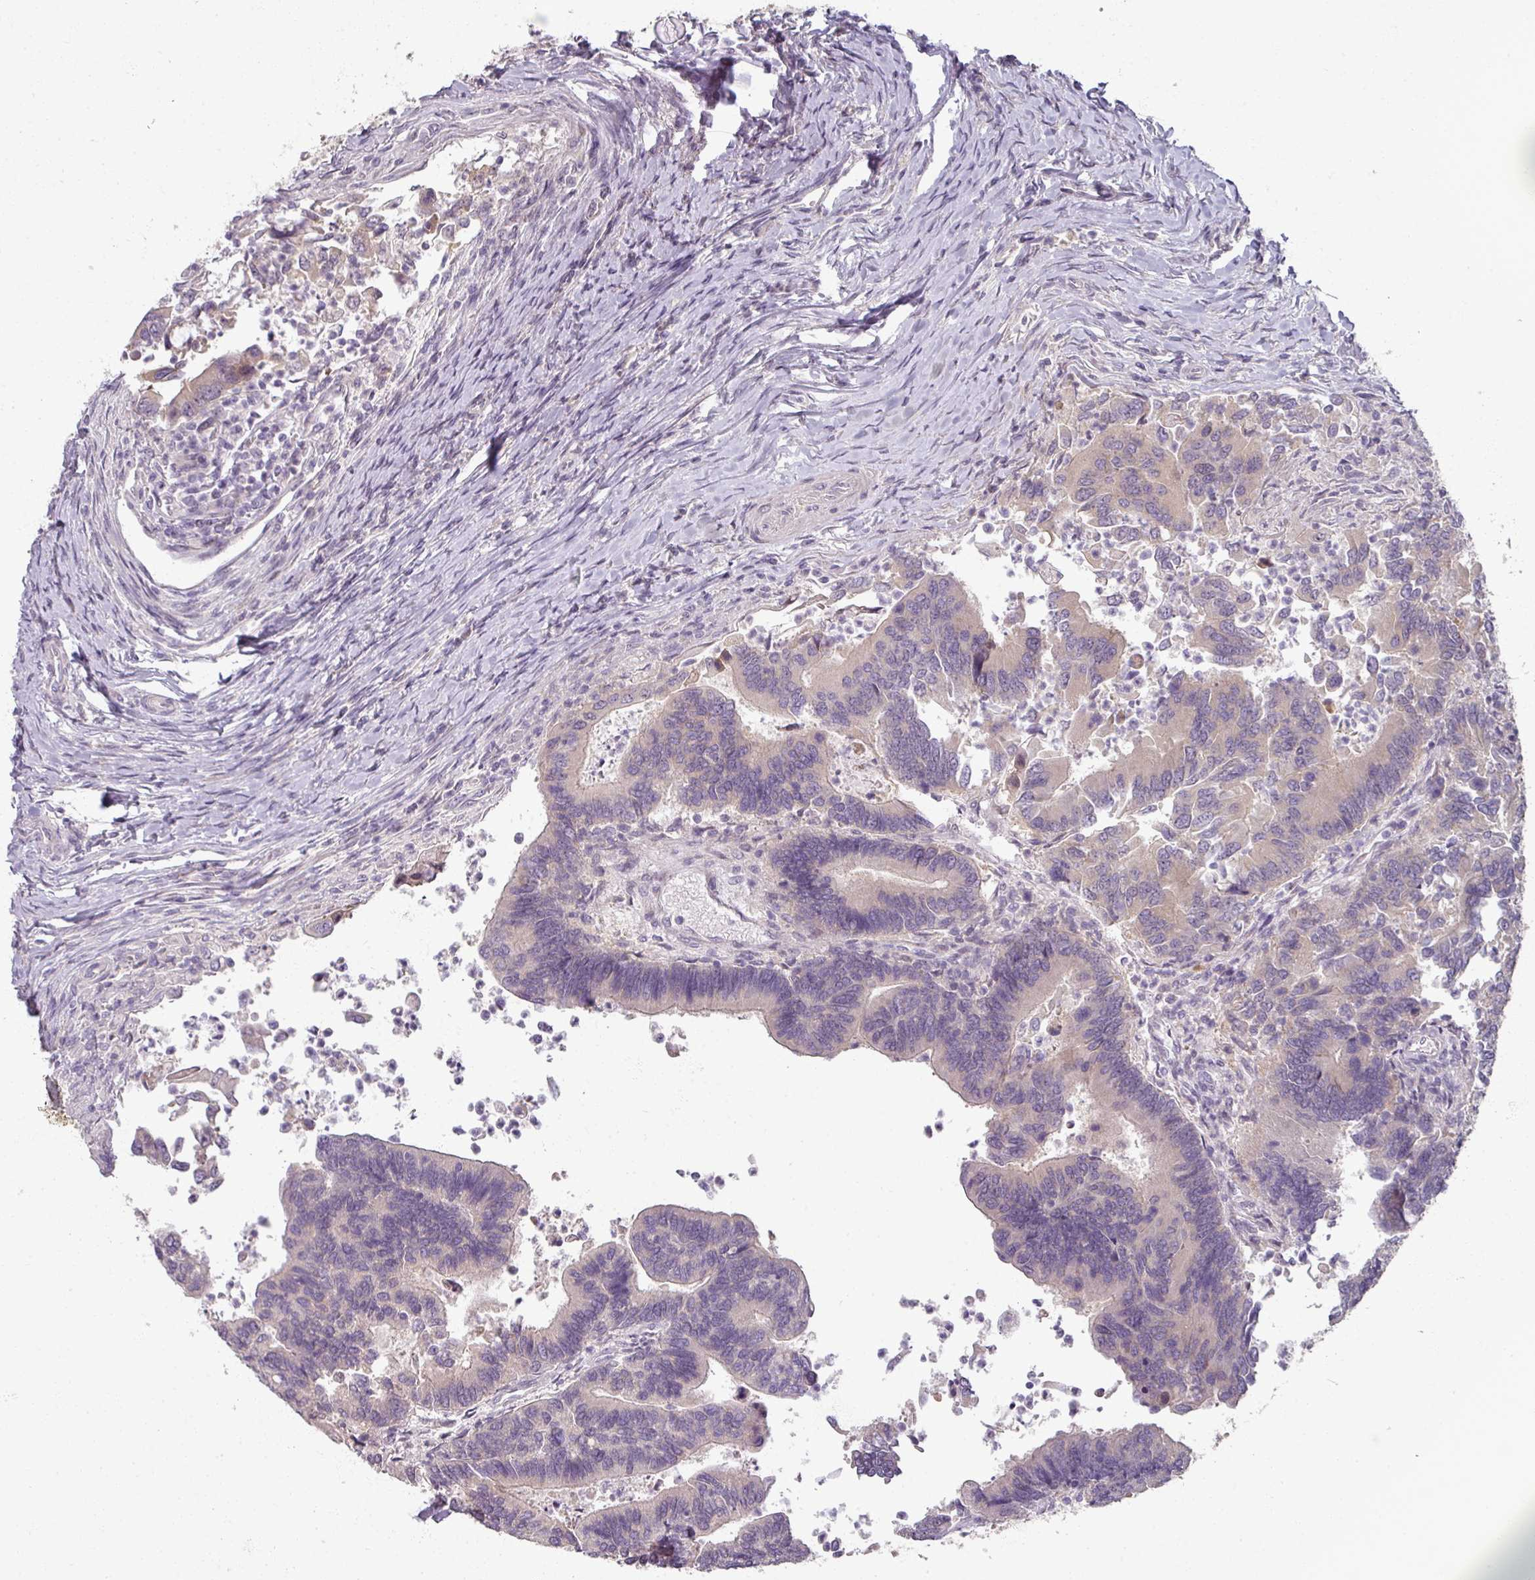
{"staining": {"intensity": "weak", "quantity": "25%-75%", "location": "cytoplasmic/membranous"}, "tissue": "colorectal cancer", "cell_type": "Tumor cells", "image_type": "cancer", "snomed": [{"axis": "morphology", "description": "Adenocarcinoma, NOS"}, {"axis": "topography", "description": "Colon"}], "caption": "This is an image of IHC staining of colorectal cancer (adenocarcinoma), which shows weak staining in the cytoplasmic/membranous of tumor cells.", "gene": "MYMK", "patient": {"sex": "female", "age": 67}}